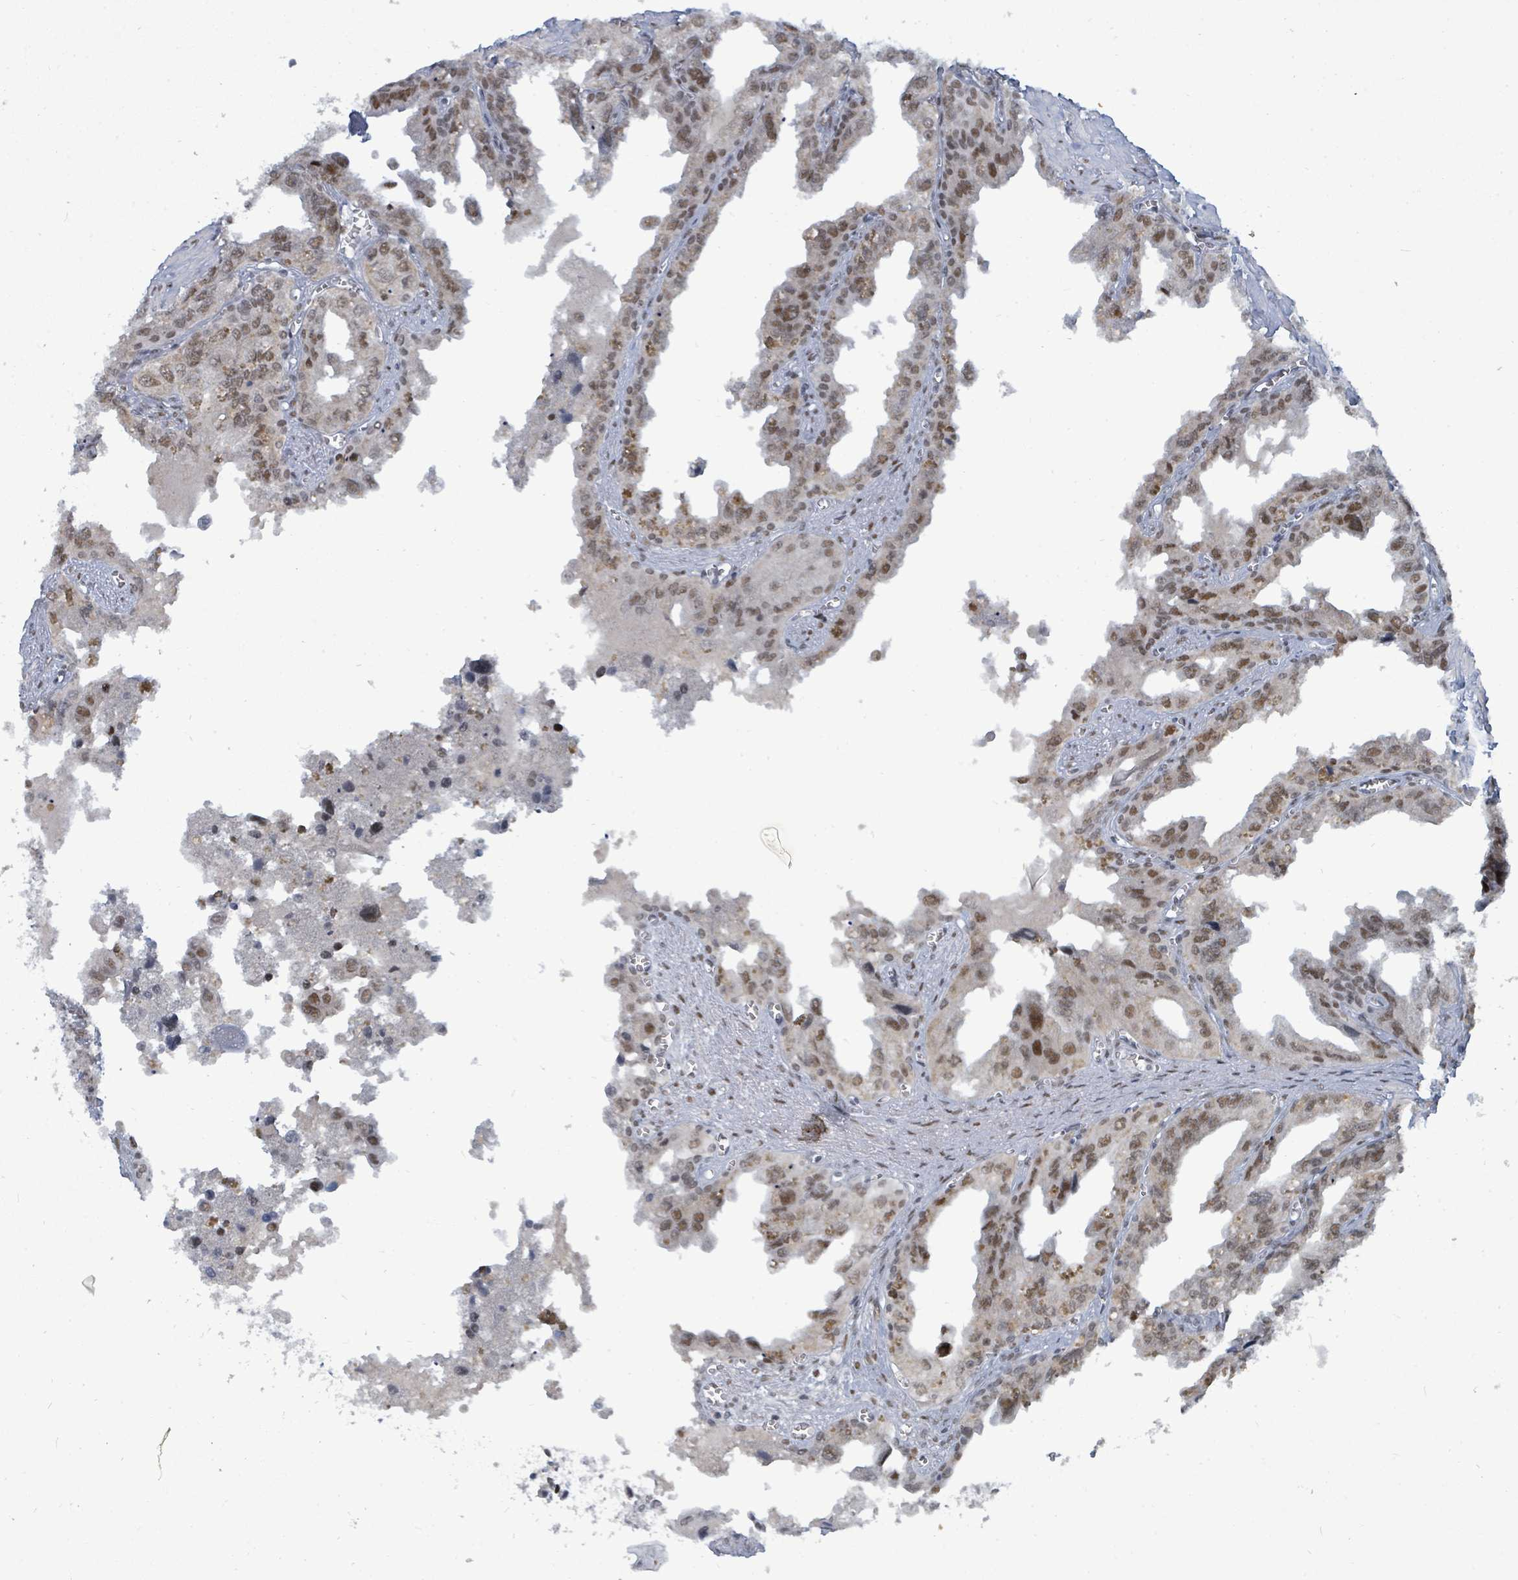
{"staining": {"intensity": "moderate", "quantity": ">75%", "location": "nuclear"}, "tissue": "seminal vesicle", "cell_type": "Glandular cells", "image_type": "normal", "snomed": [{"axis": "morphology", "description": "Normal tissue, NOS"}, {"axis": "topography", "description": "Seminal veicle"}], "caption": "Glandular cells exhibit moderate nuclear expression in approximately >75% of cells in unremarkable seminal vesicle. (Brightfield microscopy of DAB IHC at high magnification).", "gene": "UCK1", "patient": {"sex": "male", "age": 67}}